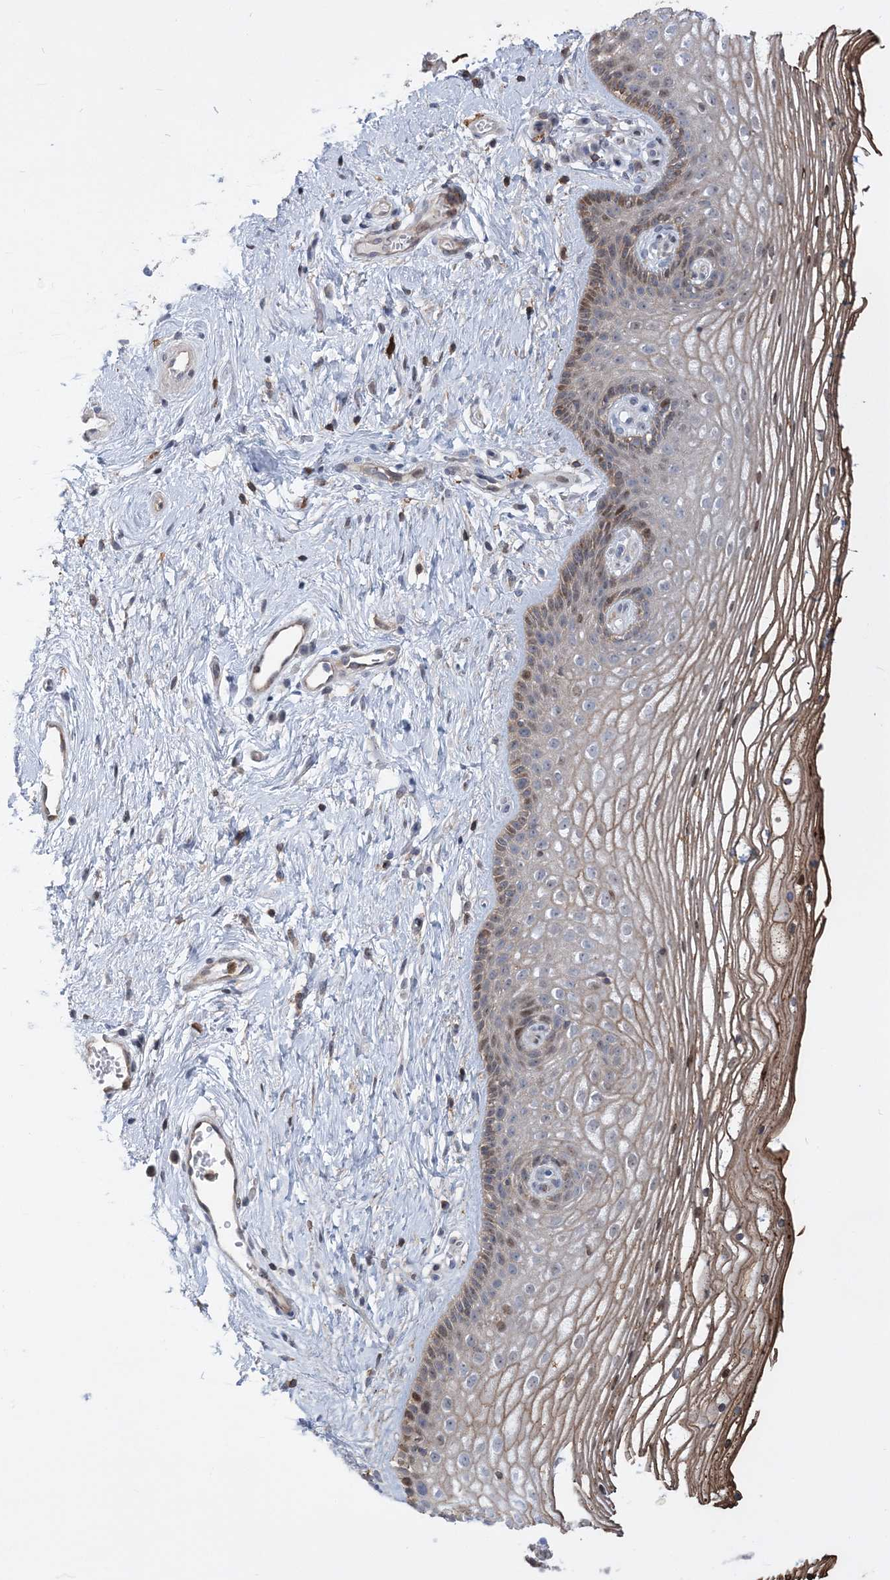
{"staining": {"intensity": "moderate", "quantity": "25%-75%", "location": "cytoplasmic/membranous,nuclear"}, "tissue": "vagina", "cell_type": "Squamous epithelial cells", "image_type": "normal", "snomed": [{"axis": "morphology", "description": "Normal tissue, NOS"}, {"axis": "topography", "description": "Vagina"}], "caption": "Immunohistochemistry micrograph of unremarkable vagina: human vagina stained using immunohistochemistry (IHC) reveals medium levels of moderate protein expression localized specifically in the cytoplasmic/membranous,nuclear of squamous epithelial cells, appearing as a cytoplasmic/membranous,nuclear brown color.", "gene": "RNPEPL1", "patient": {"sex": "female", "age": 46}}